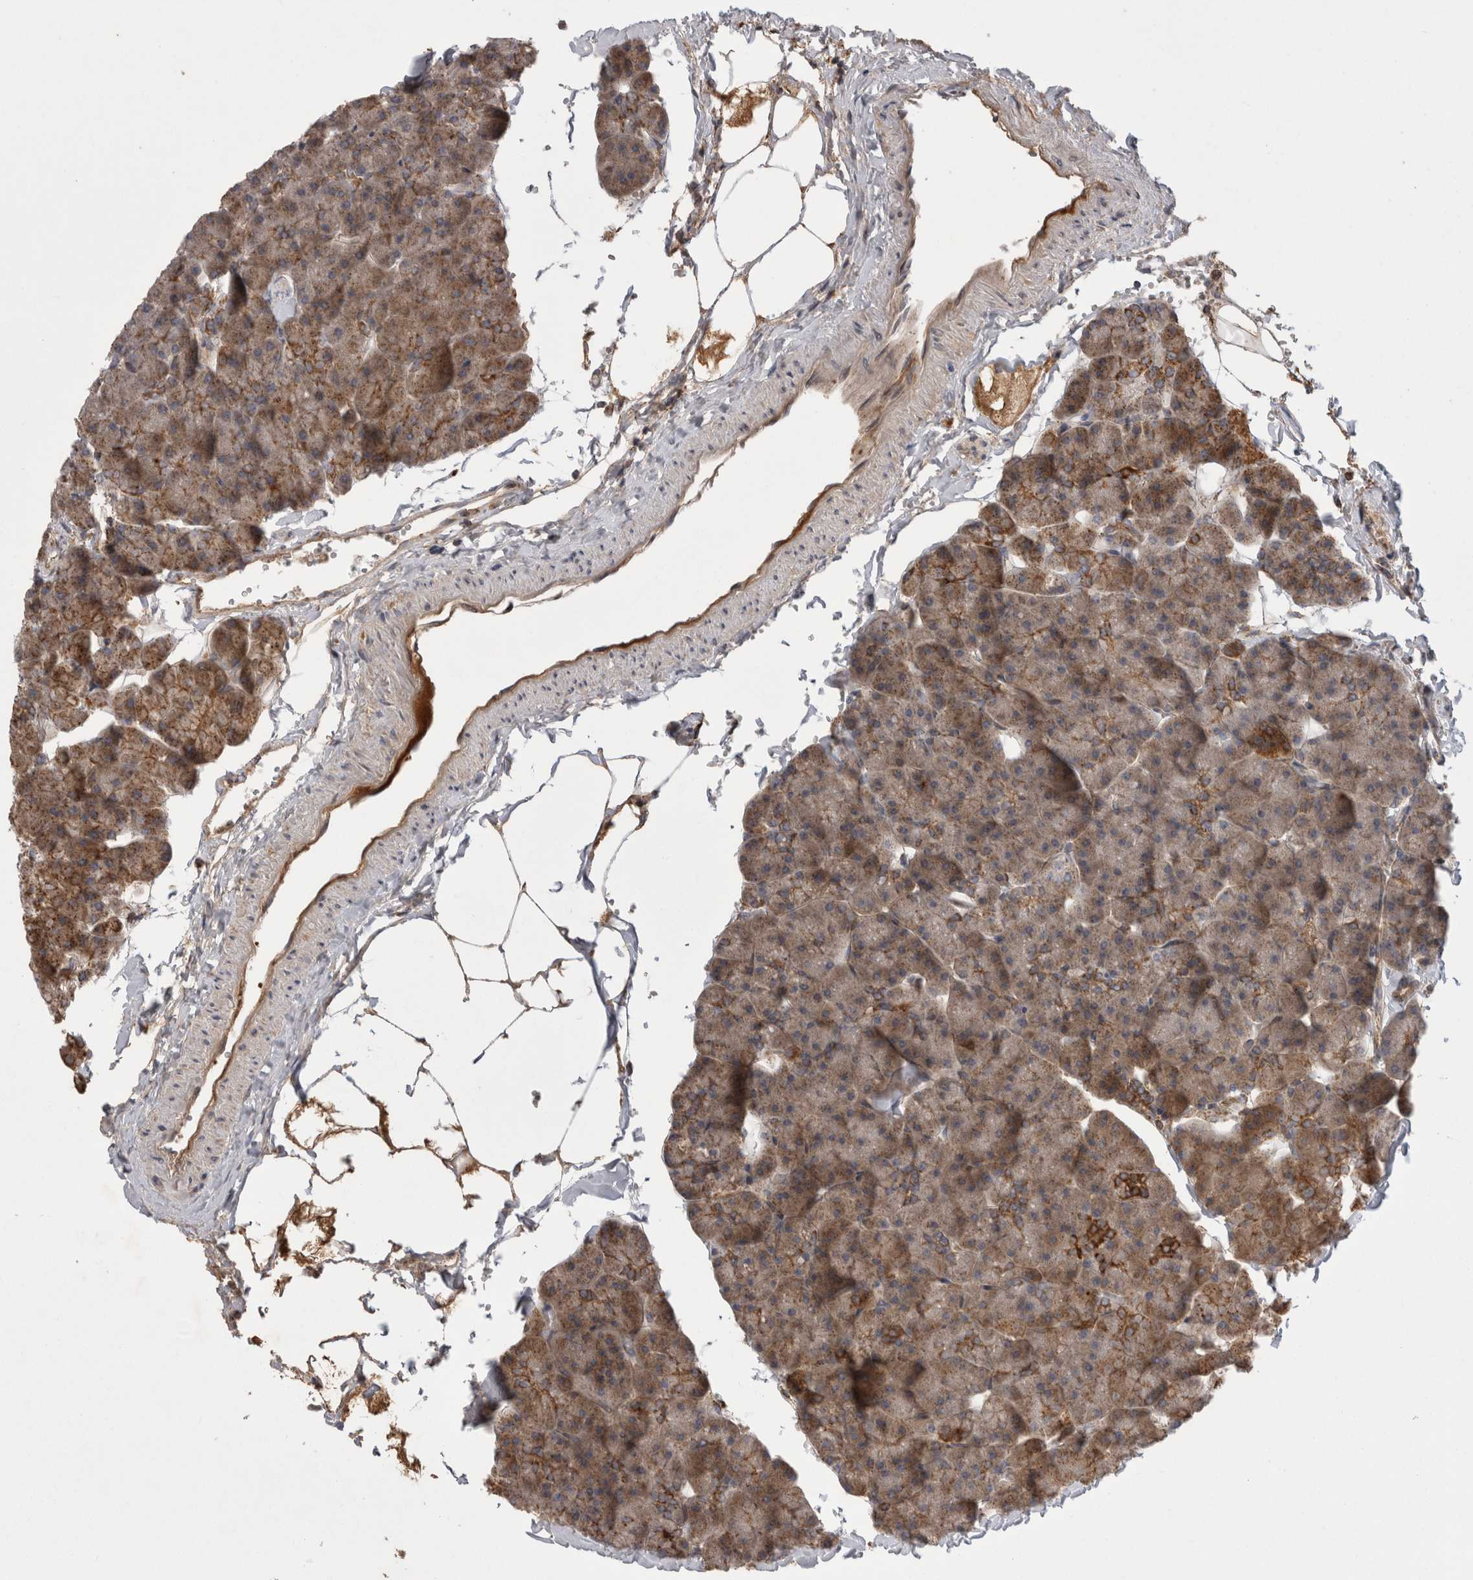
{"staining": {"intensity": "moderate", "quantity": ">75%", "location": "cytoplasmic/membranous"}, "tissue": "pancreas", "cell_type": "Exocrine glandular cells", "image_type": "normal", "snomed": [{"axis": "morphology", "description": "Normal tissue, NOS"}, {"axis": "topography", "description": "Pancreas"}], "caption": "The image displays immunohistochemical staining of unremarkable pancreas. There is moderate cytoplasmic/membranous staining is appreciated in approximately >75% of exocrine glandular cells. (Stains: DAB in brown, nuclei in blue, Microscopy: brightfield microscopy at high magnification).", "gene": "DARS2", "patient": {"sex": "male", "age": 35}}